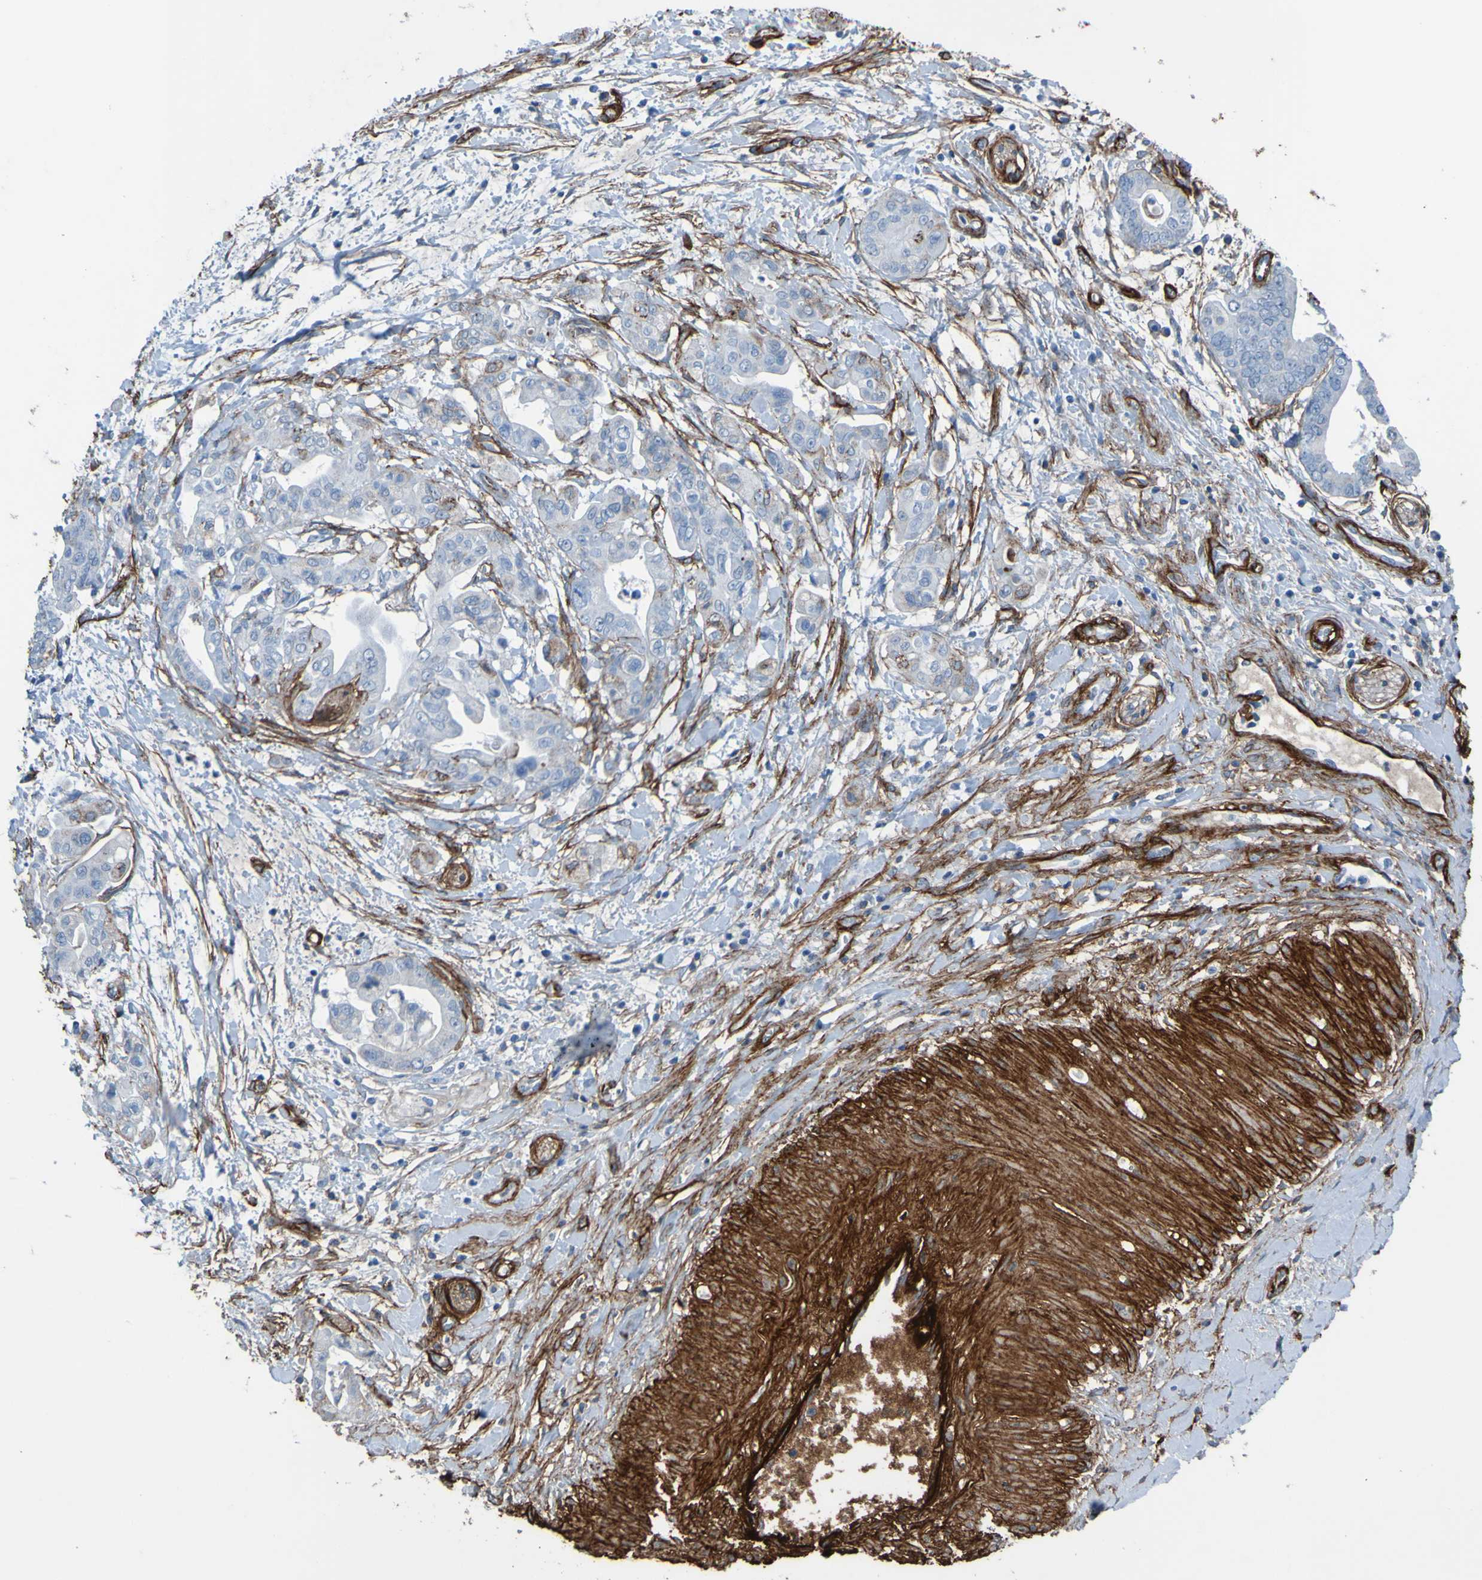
{"staining": {"intensity": "negative", "quantity": "none", "location": "none"}, "tissue": "pancreatic cancer", "cell_type": "Tumor cells", "image_type": "cancer", "snomed": [{"axis": "morphology", "description": "Adenocarcinoma, NOS"}, {"axis": "topography", "description": "Pancreas"}], "caption": "Human pancreatic cancer stained for a protein using immunohistochemistry (IHC) demonstrates no staining in tumor cells.", "gene": "COL4A2", "patient": {"sex": "female", "age": 75}}